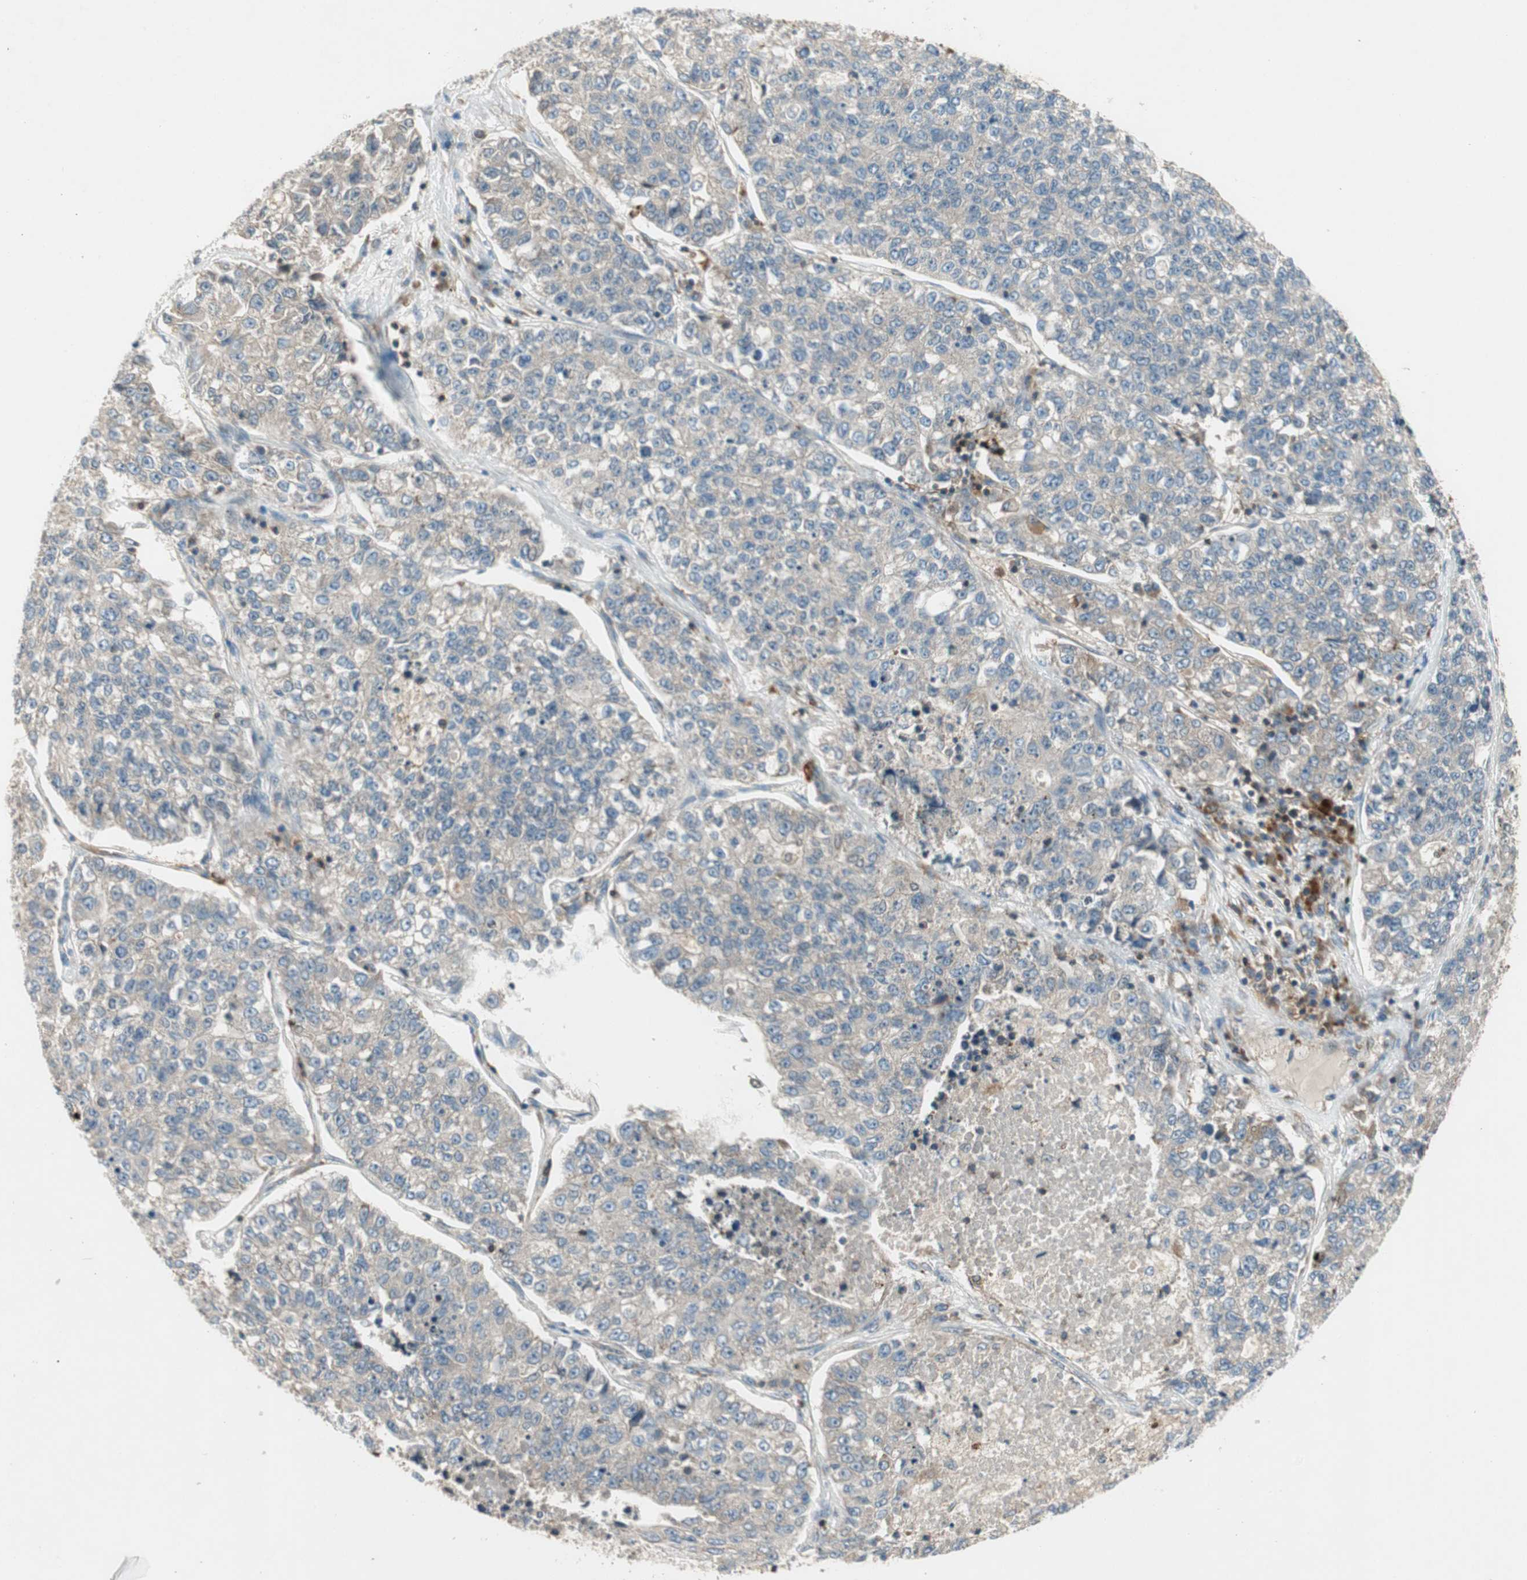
{"staining": {"intensity": "weak", "quantity": ">75%", "location": "cytoplasmic/membranous"}, "tissue": "lung cancer", "cell_type": "Tumor cells", "image_type": "cancer", "snomed": [{"axis": "morphology", "description": "Adenocarcinoma, NOS"}, {"axis": "topography", "description": "Lung"}], "caption": "Immunohistochemical staining of human adenocarcinoma (lung) reveals weak cytoplasmic/membranous protein staining in approximately >75% of tumor cells.", "gene": "CHADL", "patient": {"sex": "male", "age": 49}}